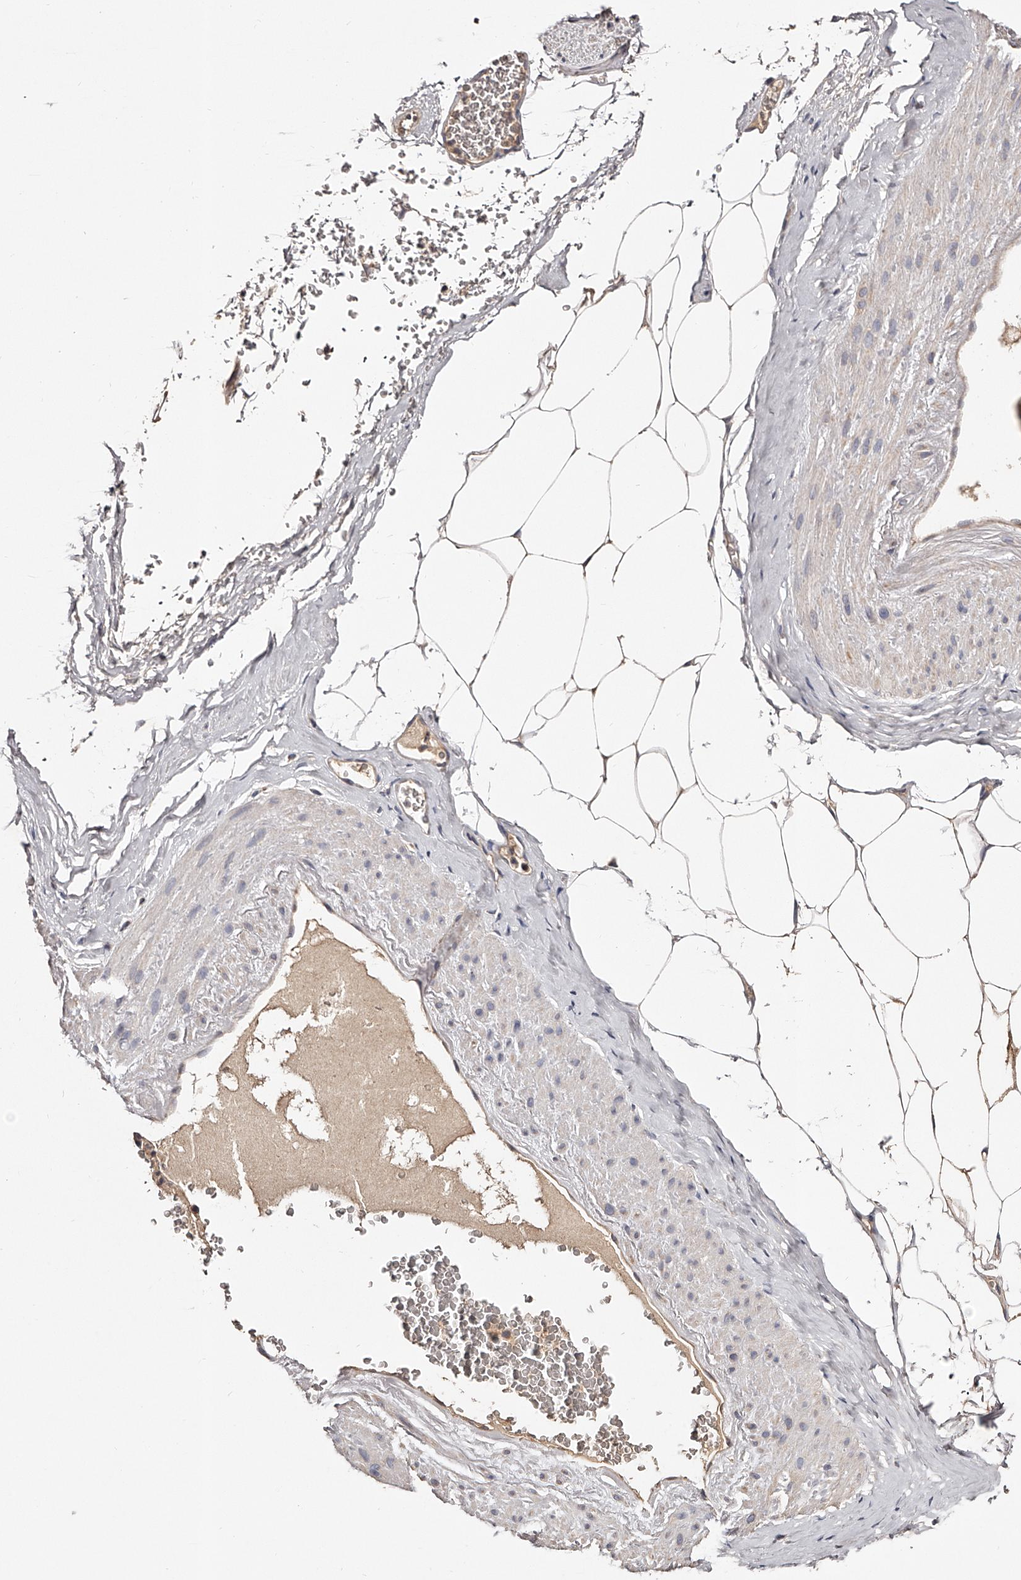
{"staining": {"intensity": "weak", "quantity": ">75%", "location": "cytoplasmic/membranous"}, "tissue": "adipose tissue", "cell_type": "Adipocytes", "image_type": "normal", "snomed": [{"axis": "morphology", "description": "Normal tissue, NOS"}, {"axis": "morphology", "description": "Adenocarcinoma, Low grade"}, {"axis": "topography", "description": "Prostate"}, {"axis": "topography", "description": "Peripheral nerve tissue"}], "caption": "Unremarkable adipose tissue was stained to show a protein in brown. There is low levels of weak cytoplasmic/membranous expression in about >75% of adipocytes.", "gene": "USP21", "patient": {"sex": "male", "age": 63}}